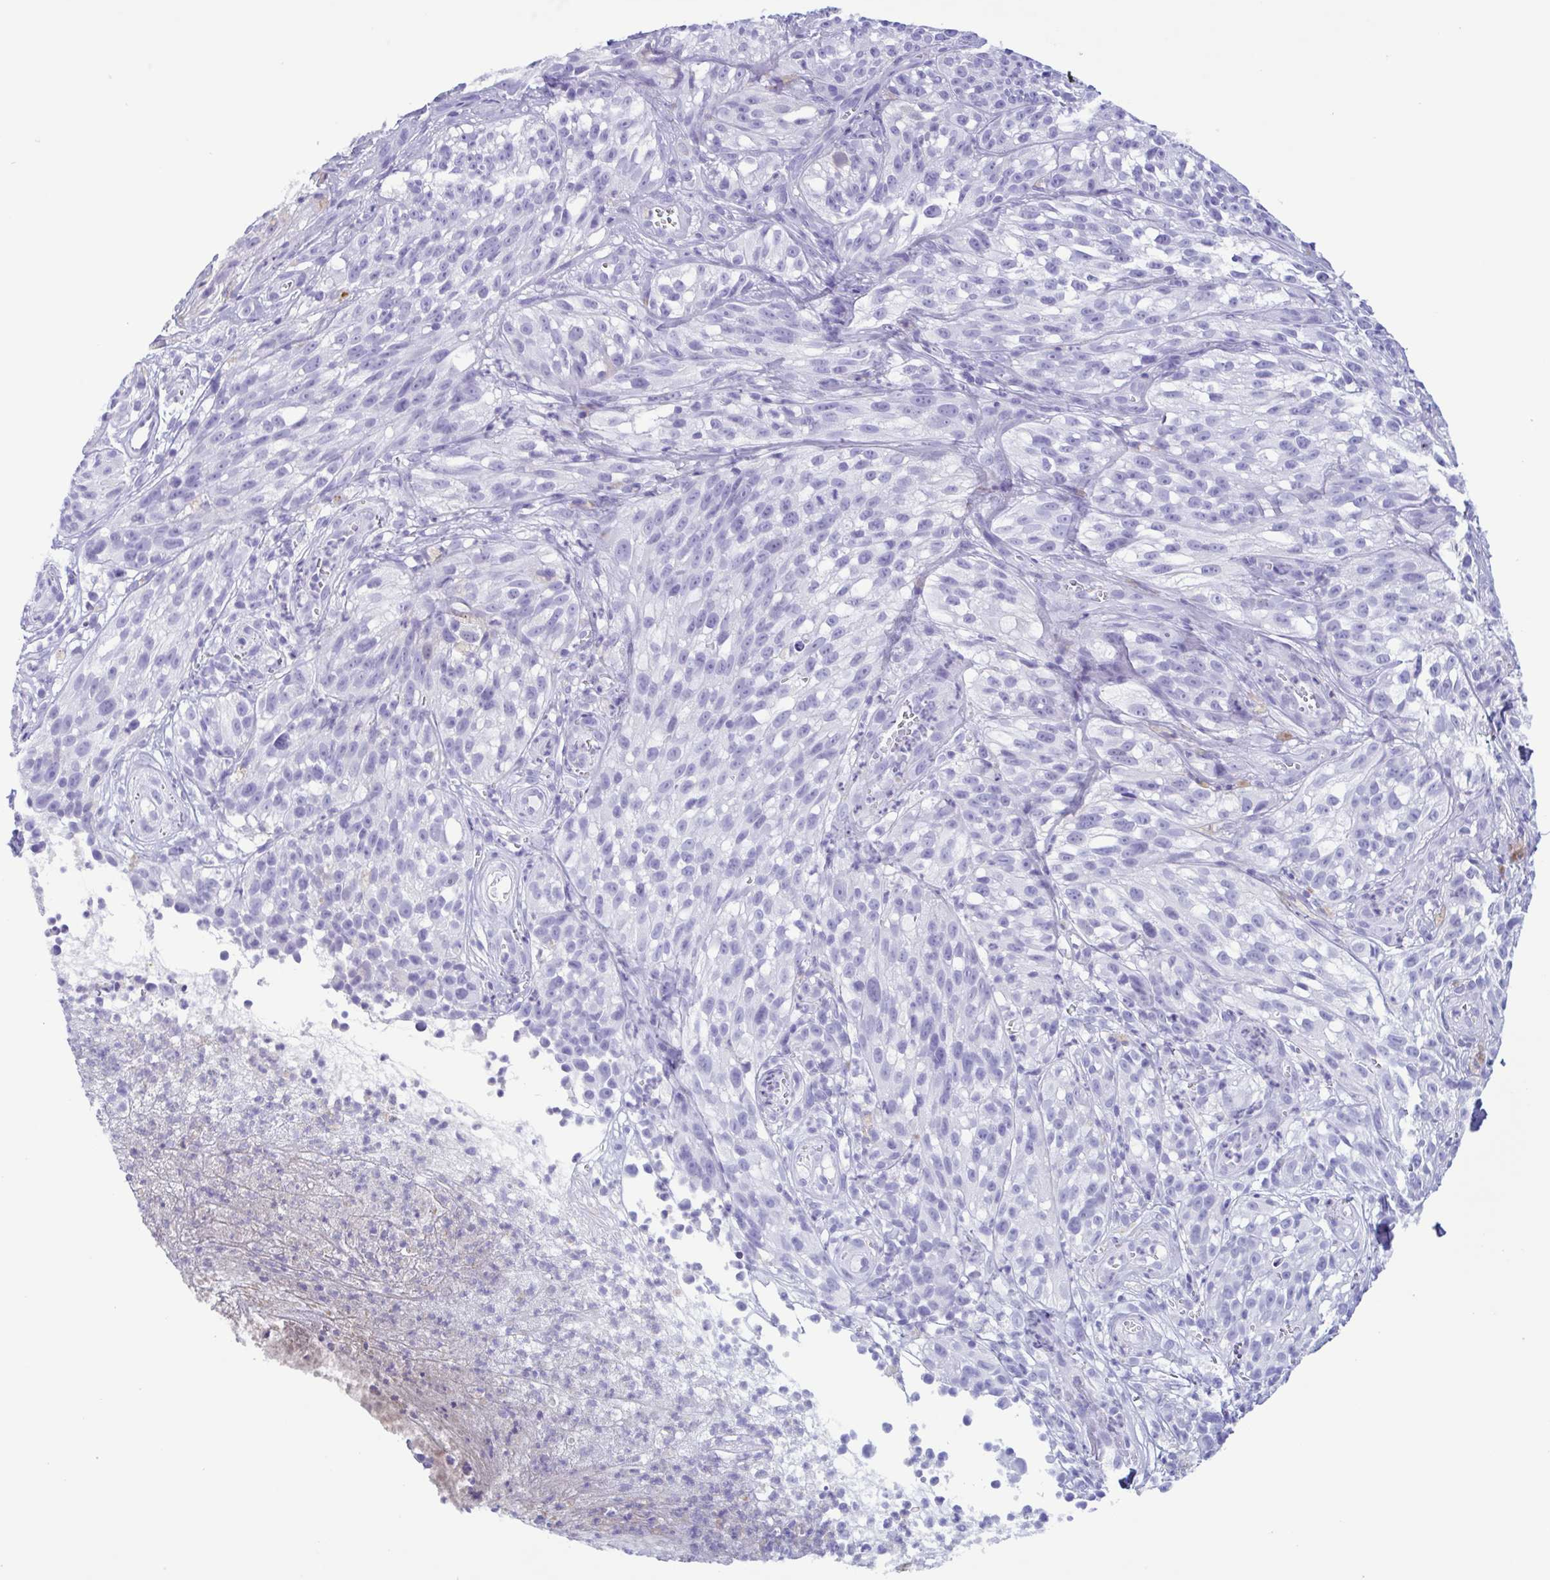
{"staining": {"intensity": "negative", "quantity": "none", "location": "none"}, "tissue": "melanoma", "cell_type": "Tumor cells", "image_type": "cancer", "snomed": [{"axis": "morphology", "description": "Malignant melanoma, NOS"}, {"axis": "topography", "description": "Skin"}], "caption": "This micrograph is of melanoma stained with IHC to label a protein in brown with the nuclei are counter-stained blue. There is no positivity in tumor cells. Brightfield microscopy of IHC stained with DAB (3,3'-diaminobenzidine) (brown) and hematoxylin (blue), captured at high magnification.", "gene": "LTF", "patient": {"sex": "female", "age": 85}}